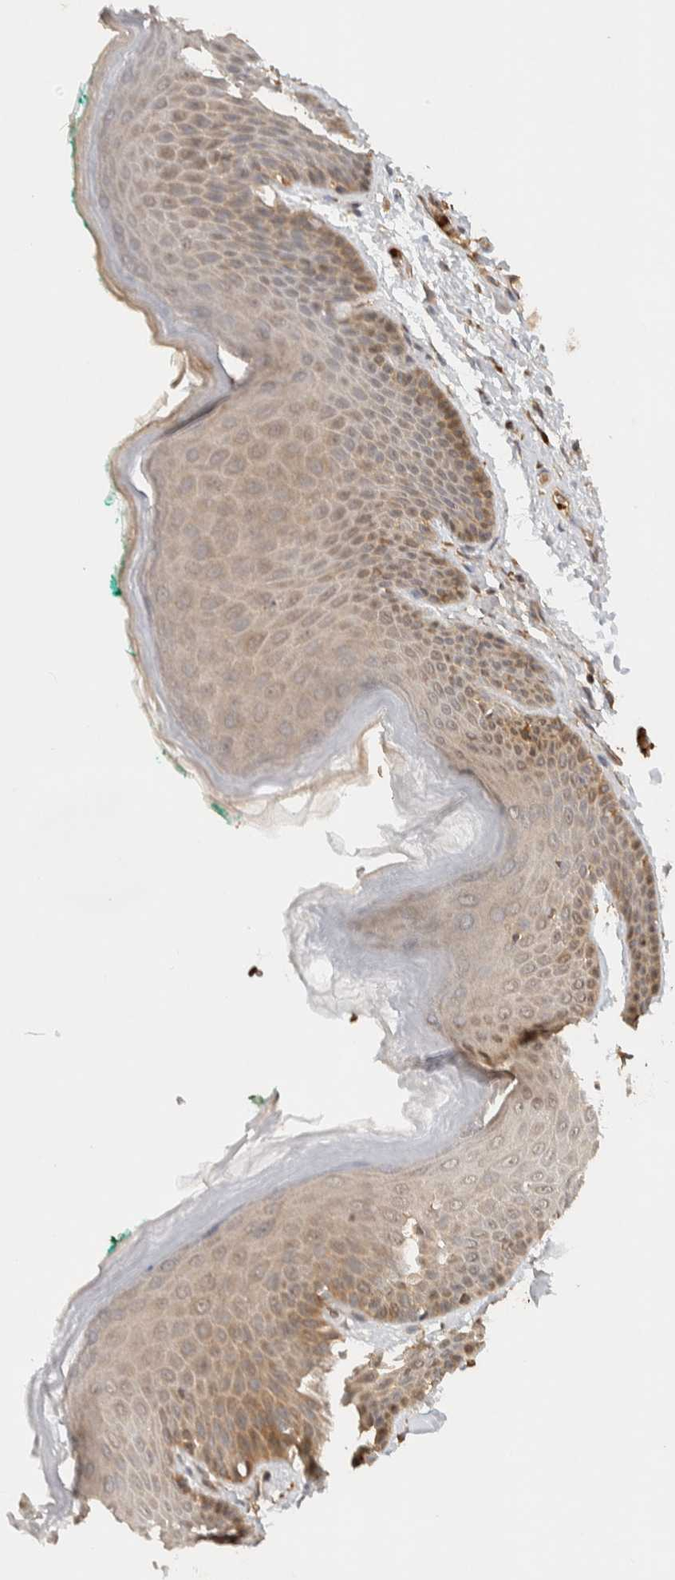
{"staining": {"intensity": "moderate", "quantity": ">75%", "location": "cytoplasmic/membranous"}, "tissue": "skin", "cell_type": "Epidermal cells", "image_type": "normal", "snomed": [{"axis": "morphology", "description": "Normal tissue, NOS"}, {"axis": "topography", "description": "Anal"}], "caption": "A histopathology image showing moderate cytoplasmic/membranous staining in about >75% of epidermal cells in unremarkable skin, as visualized by brown immunohistochemical staining.", "gene": "TTI2", "patient": {"sex": "male", "age": 74}}